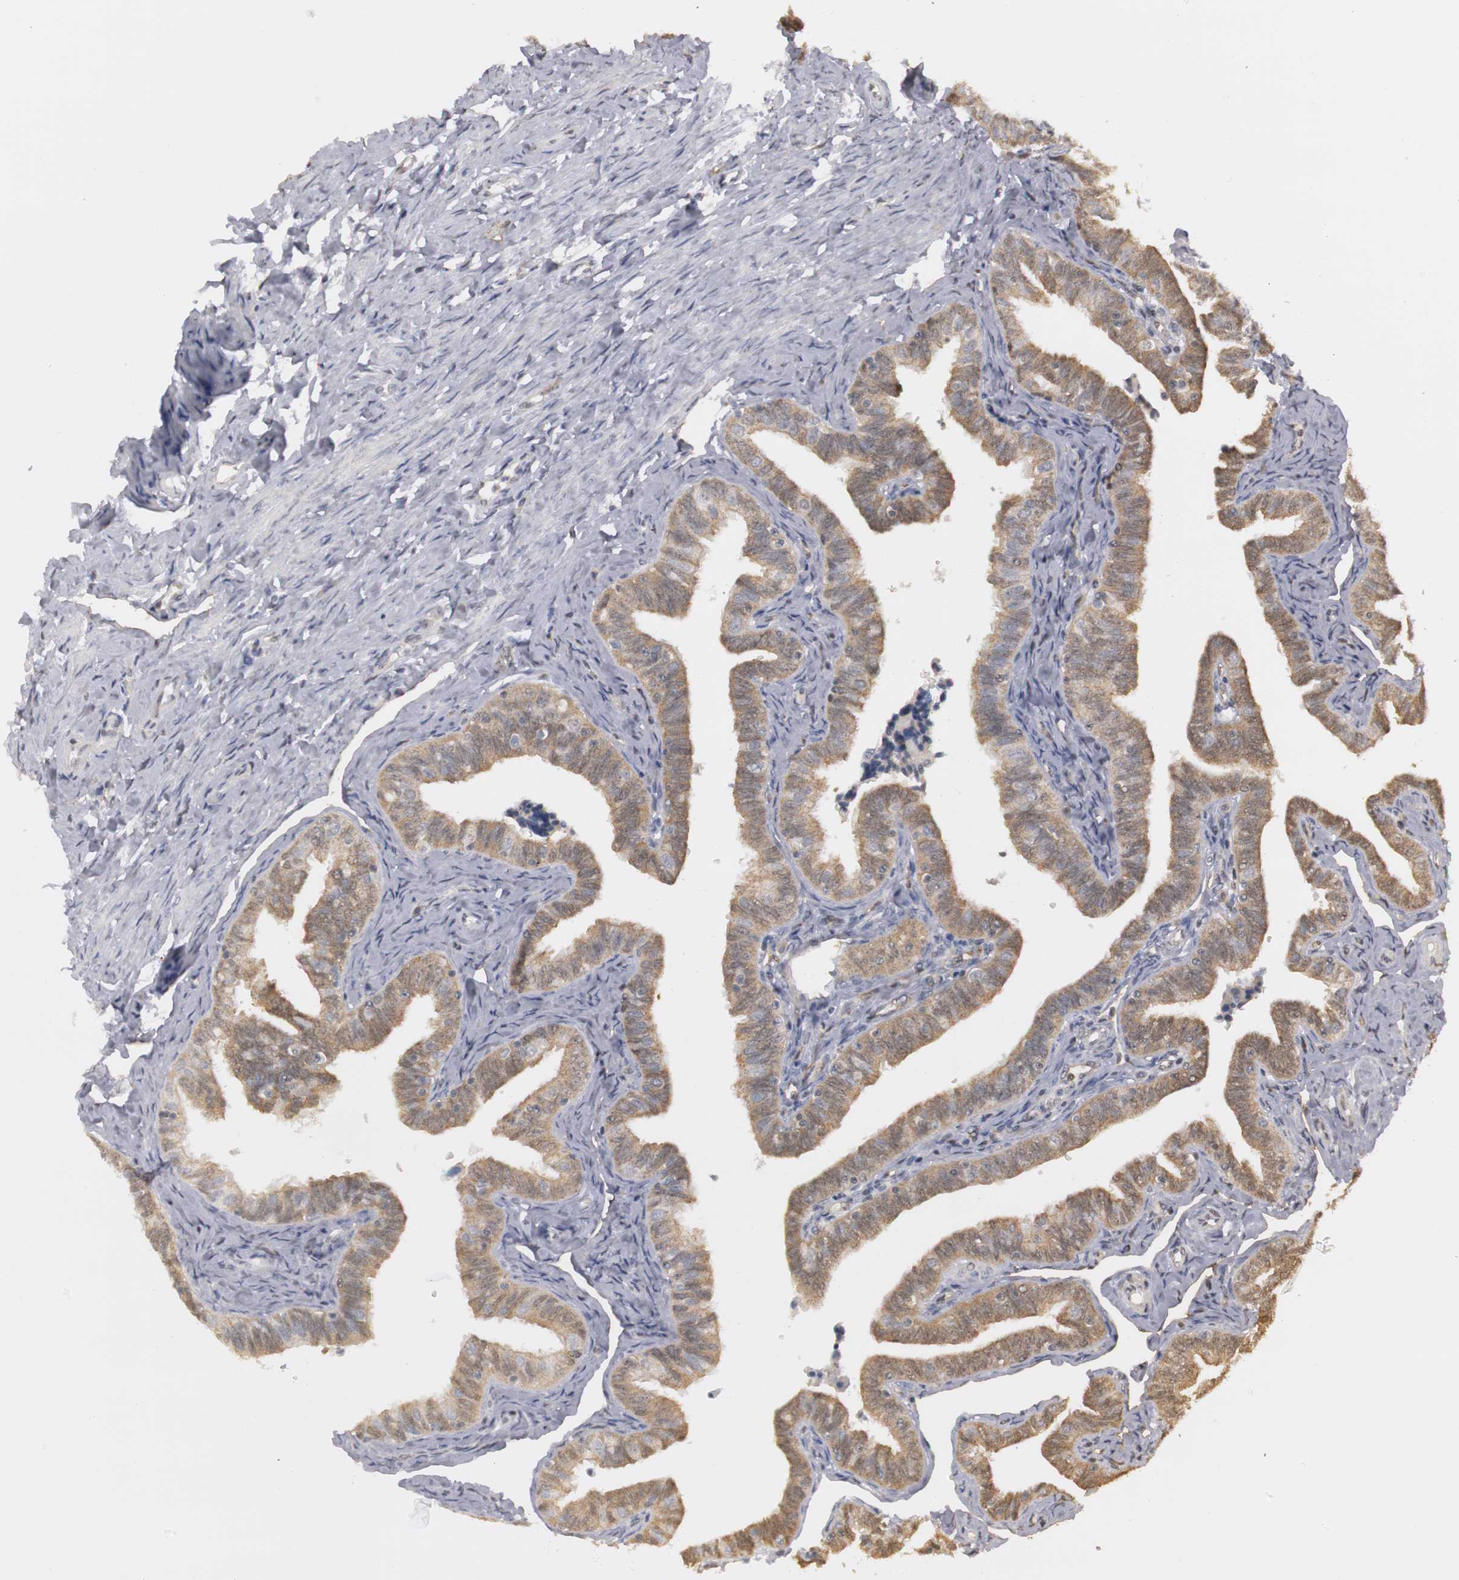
{"staining": {"intensity": "moderate", "quantity": ">75%", "location": "cytoplasmic/membranous,nuclear"}, "tissue": "fallopian tube", "cell_type": "Glandular cells", "image_type": "normal", "snomed": [{"axis": "morphology", "description": "Normal tissue, NOS"}, {"axis": "topography", "description": "Fallopian tube"}, {"axis": "topography", "description": "Ovary"}], "caption": "Unremarkable fallopian tube shows moderate cytoplasmic/membranous,nuclear staining in about >75% of glandular cells, visualized by immunohistochemistry. The protein of interest is stained brown, and the nuclei are stained in blue (DAB (3,3'-diaminobenzidine) IHC with brightfield microscopy, high magnification).", "gene": "PLEKHA1", "patient": {"sex": "female", "age": 69}}